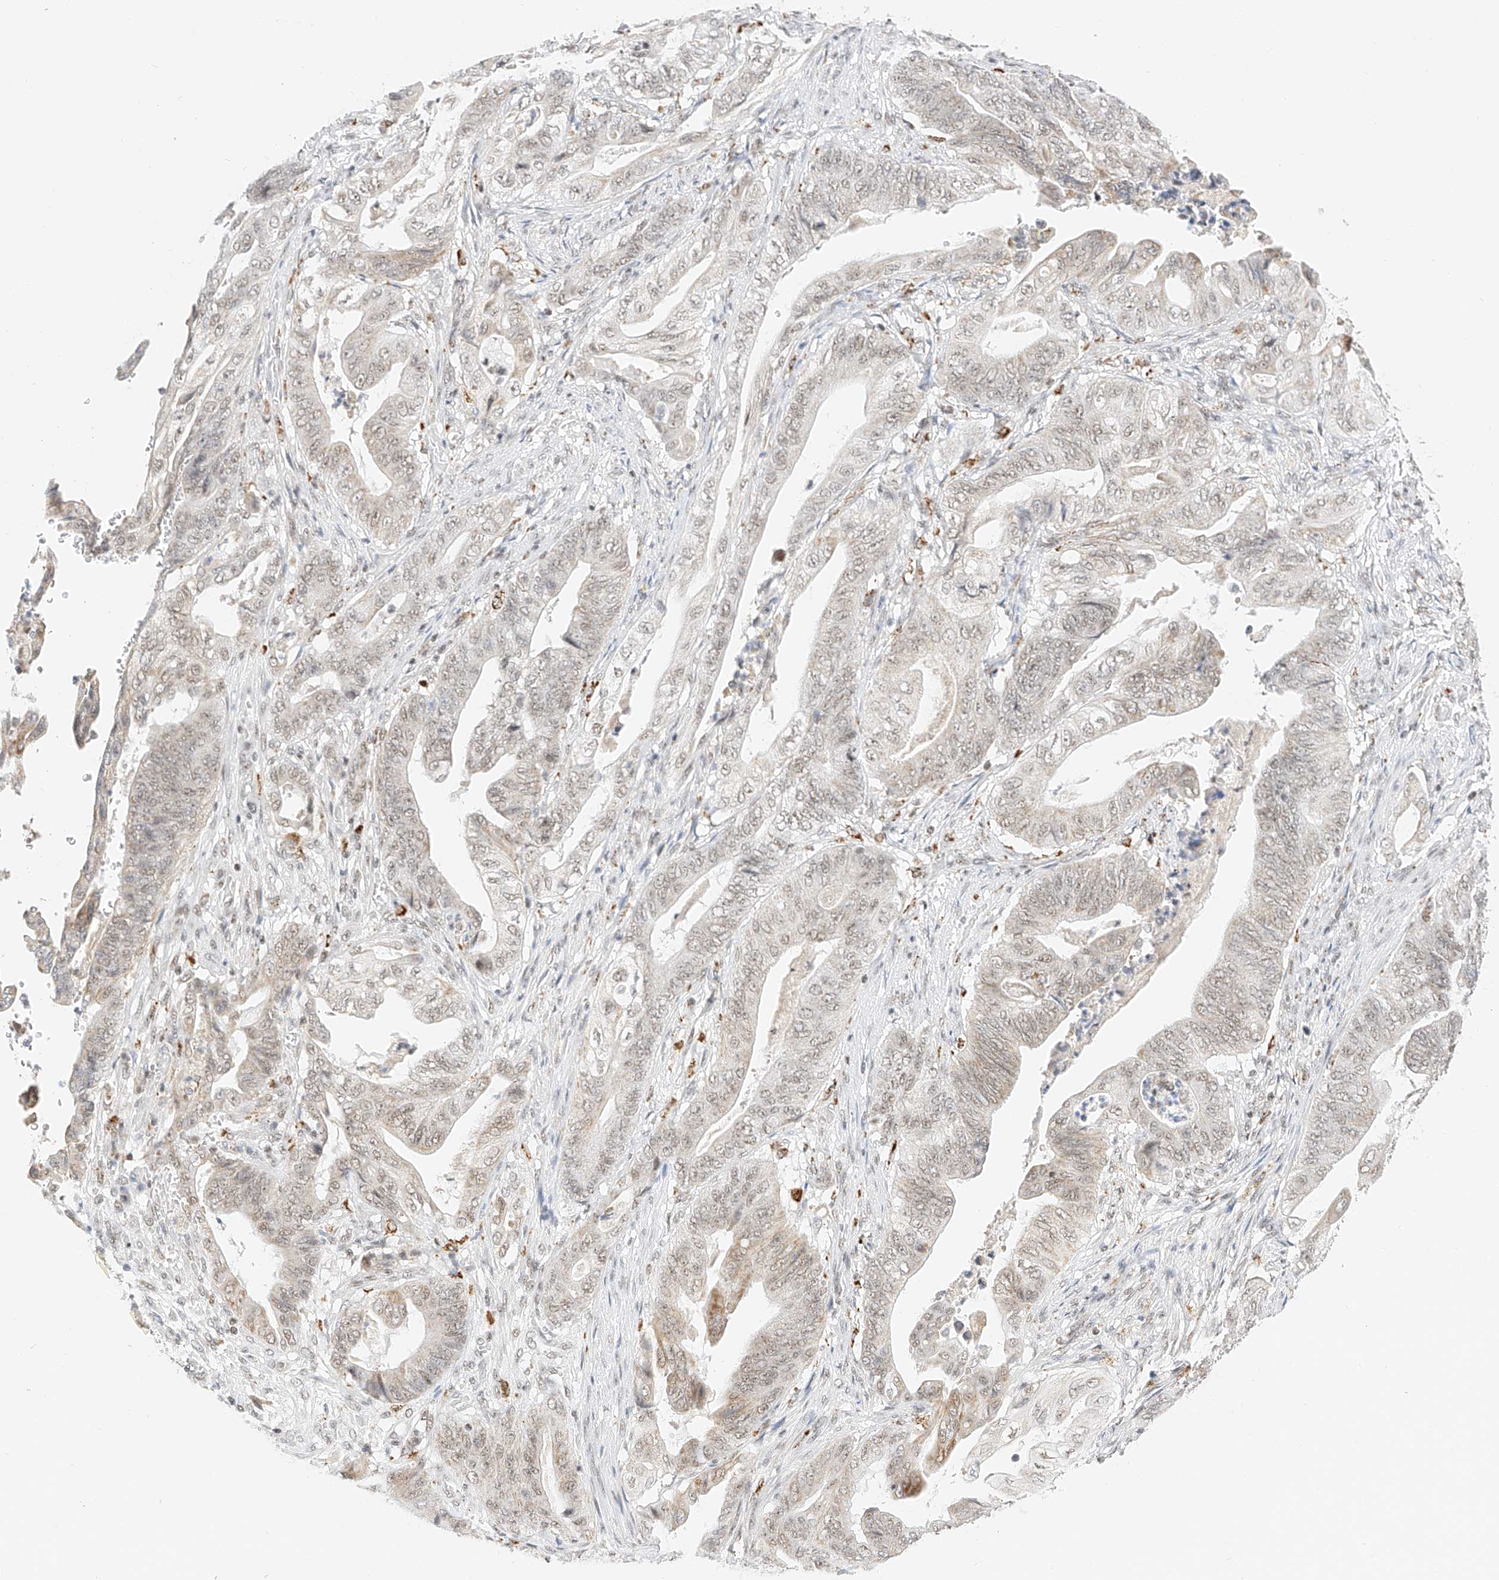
{"staining": {"intensity": "weak", "quantity": "25%-75%", "location": "cytoplasmic/membranous,nuclear"}, "tissue": "stomach cancer", "cell_type": "Tumor cells", "image_type": "cancer", "snomed": [{"axis": "morphology", "description": "Adenocarcinoma, NOS"}, {"axis": "topography", "description": "Stomach"}], "caption": "A photomicrograph showing weak cytoplasmic/membranous and nuclear expression in approximately 25%-75% of tumor cells in stomach cancer, as visualized by brown immunohistochemical staining.", "gene": "NRF1", "patient": {"sex": "female", "age": 73}}